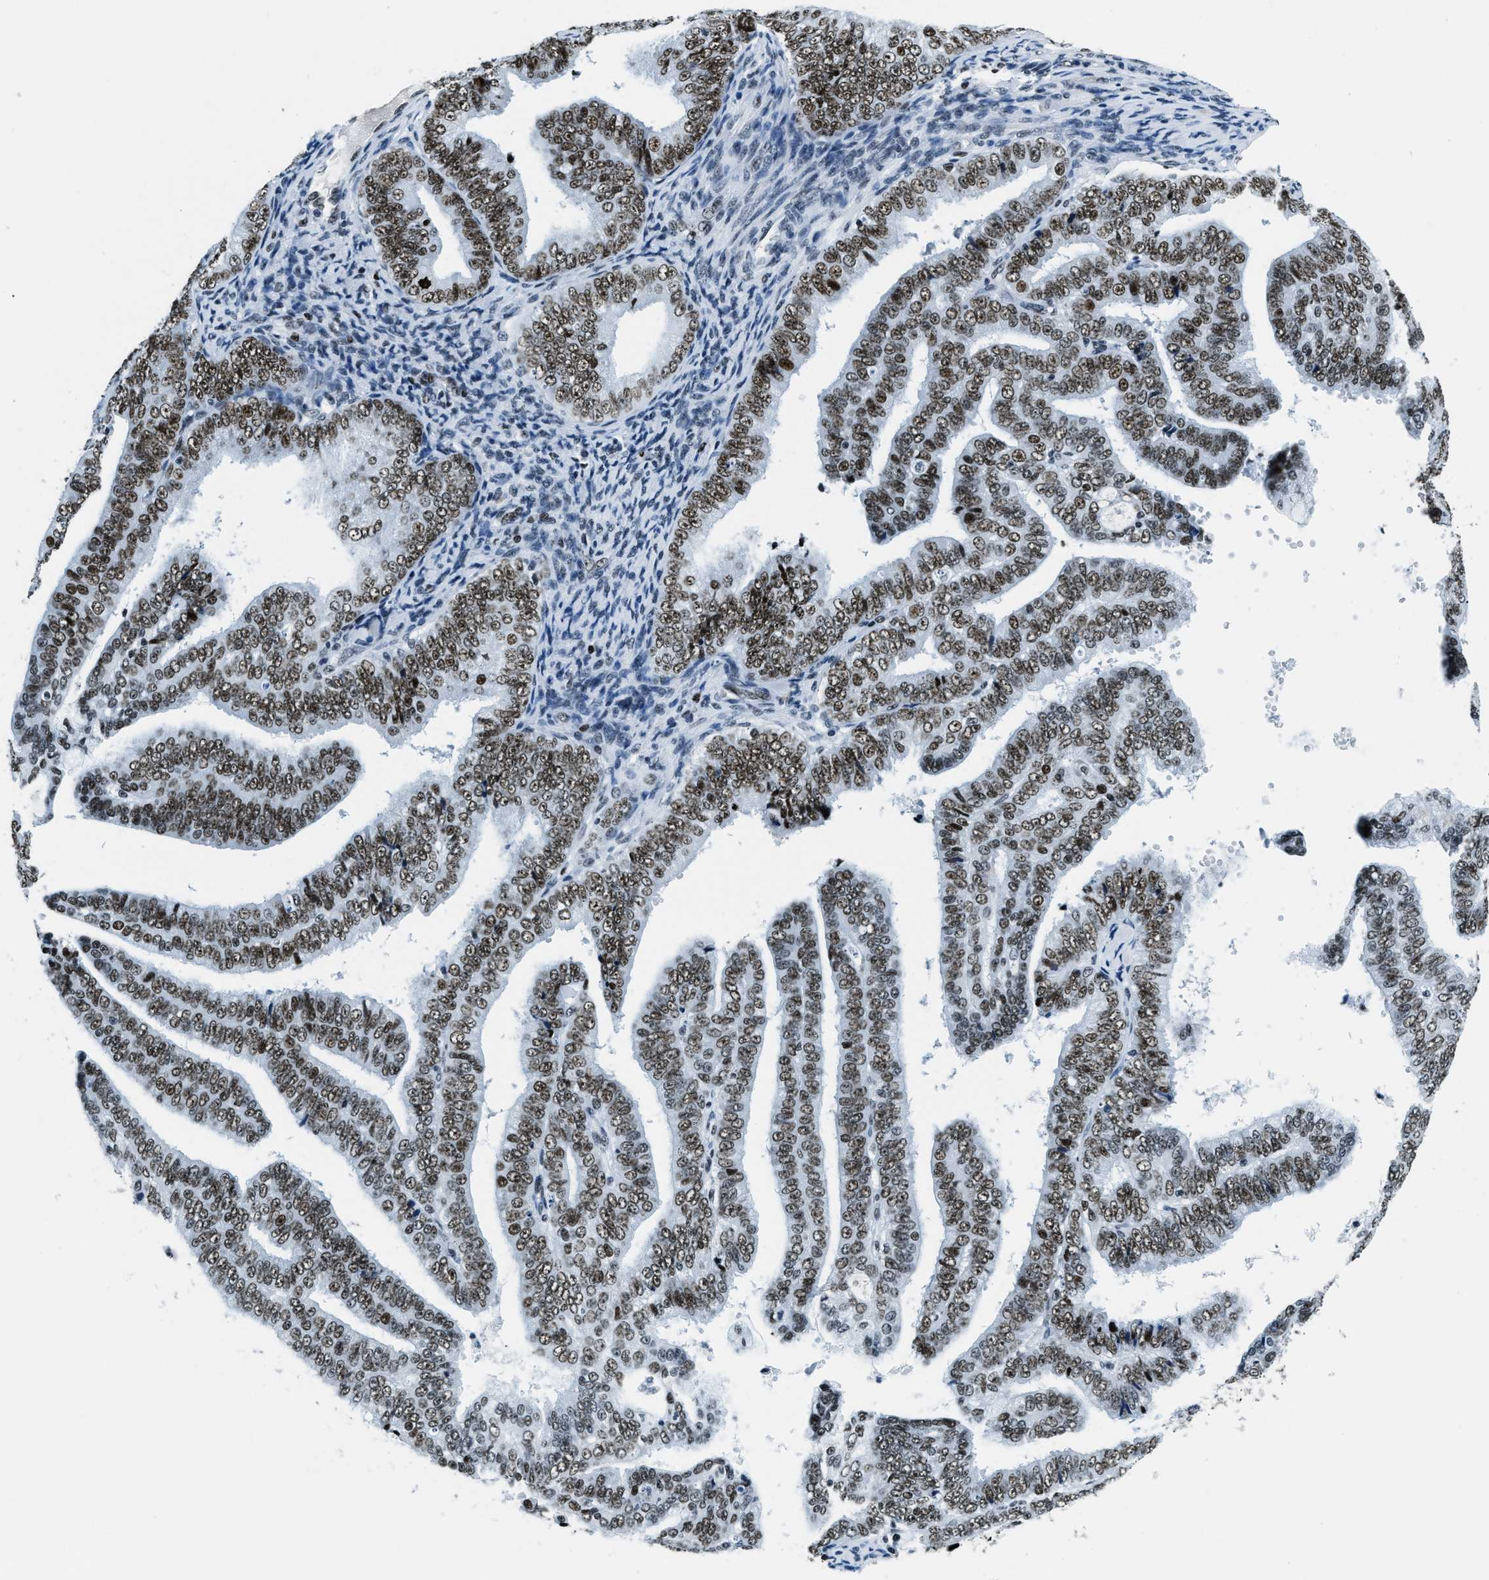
{"staining": {"intensity": "strong", "quantity": ">75%", "location": "nuclear"}, "tissue": "endometrial cancer", "cell_type": "Tumor cells", "image_type": "cancer", "snomed": [{"axis": "morphology", "description": "Adenocarcinoma, NOS"}, {"axis": "topography", "description": "Endometrium"}], "caption": "Human endometrial adenocarcinoma stained with a brown dye displays strong nuclear positive positivity in approximately >75% of tumor cells.", "gene": "TOP1", "patient": {"sex": "female", "age": 63}}